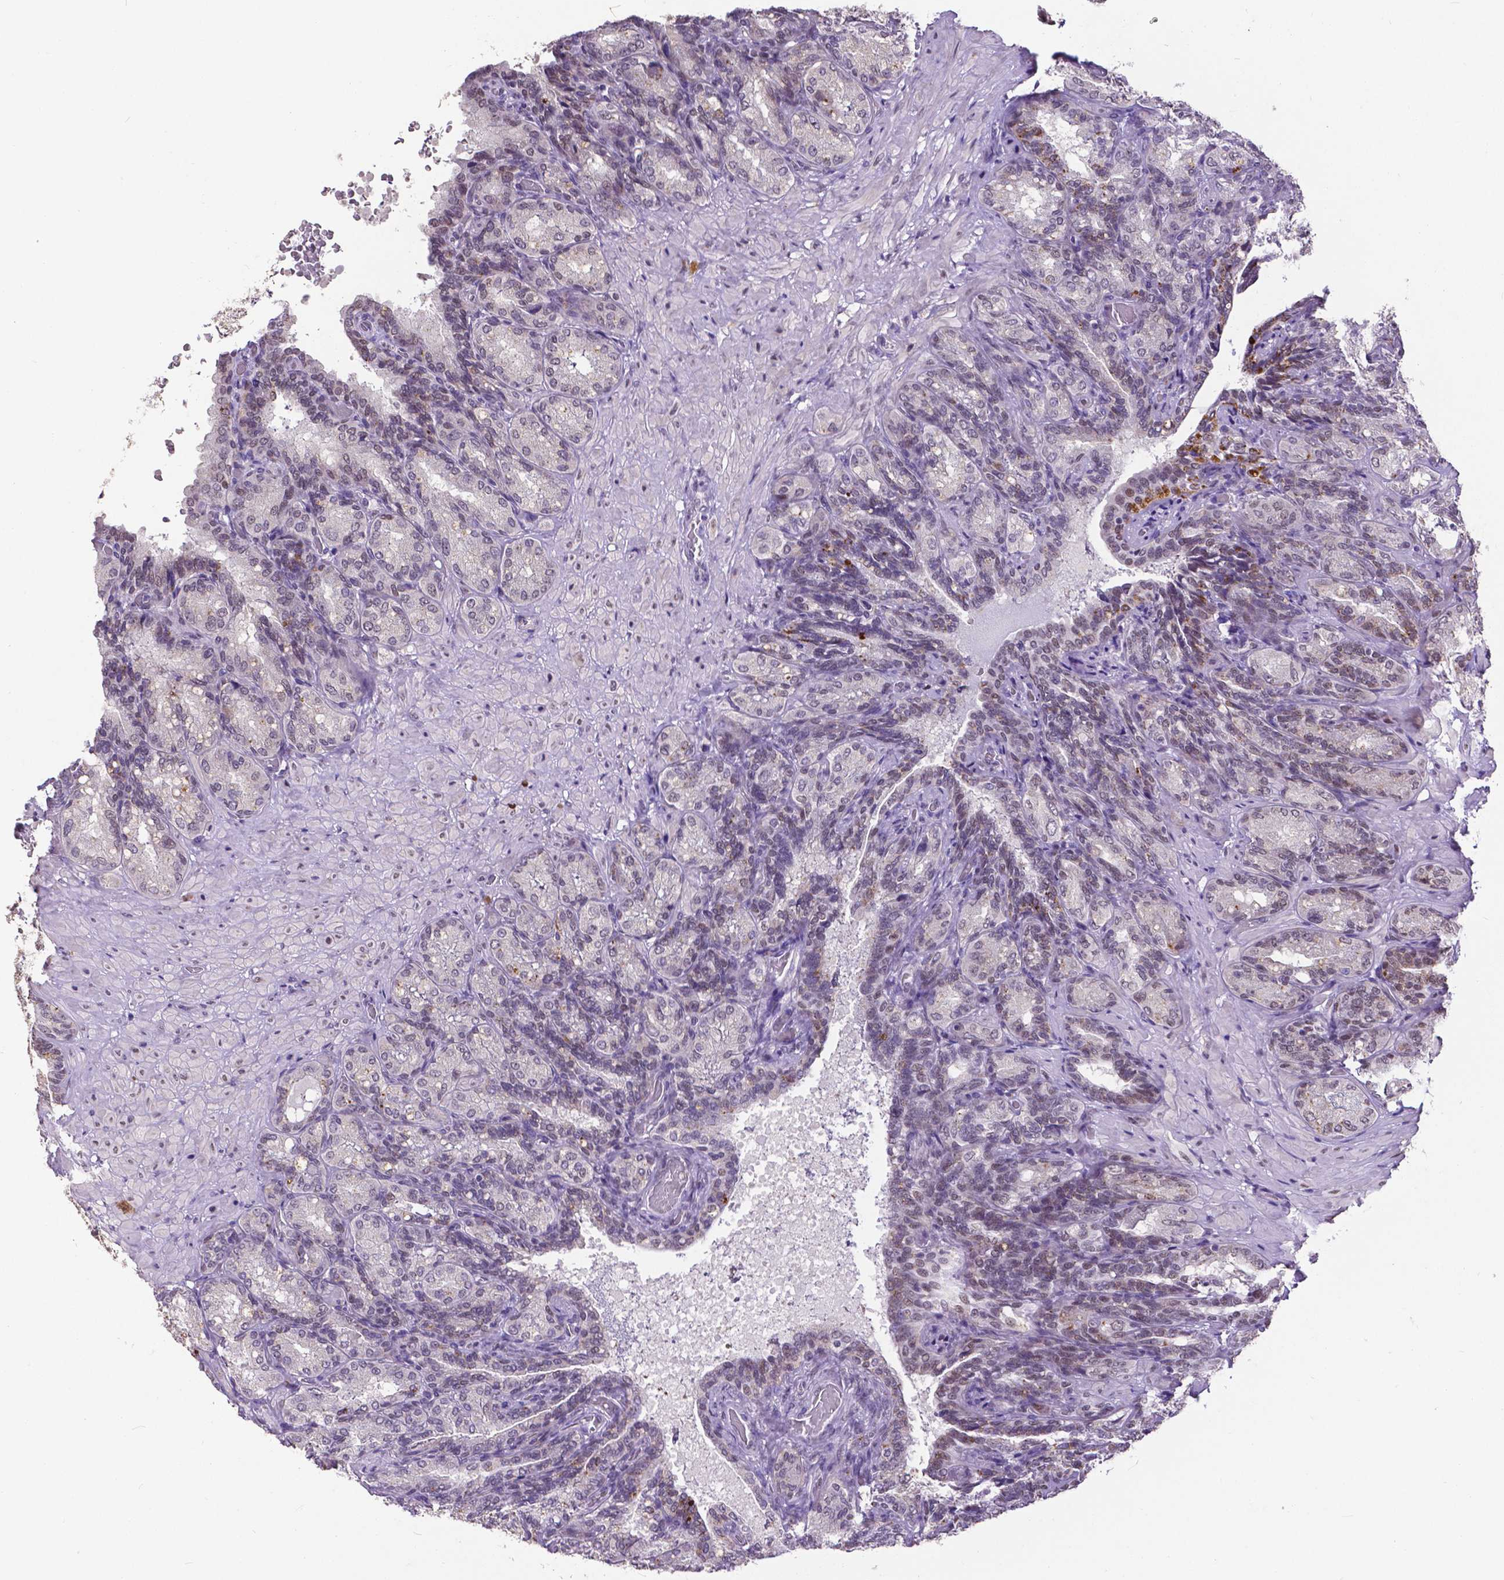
{"staining": {"intensity": "moderate", "quantity": "<25%", "location": "nuclear"}, "tissue": "seminal vesicle", "cell_type": "Glandular cells", "image_type": "normal", "snomed": [{"axis": "morphology", "description": "Normal tissue, NOS"}, {"axis": "topography", "description": "Seminal veicle"}], "caption": "Immunohistochemical staining of benign human seminal vesicle shows moderate nuclear protein expression in about <25% of glandular cells. (DAB = brown stain, brightfield microscopy at high magnification).", "gene": "ATRX", "patient": {"sex": "male", "age": 68}}